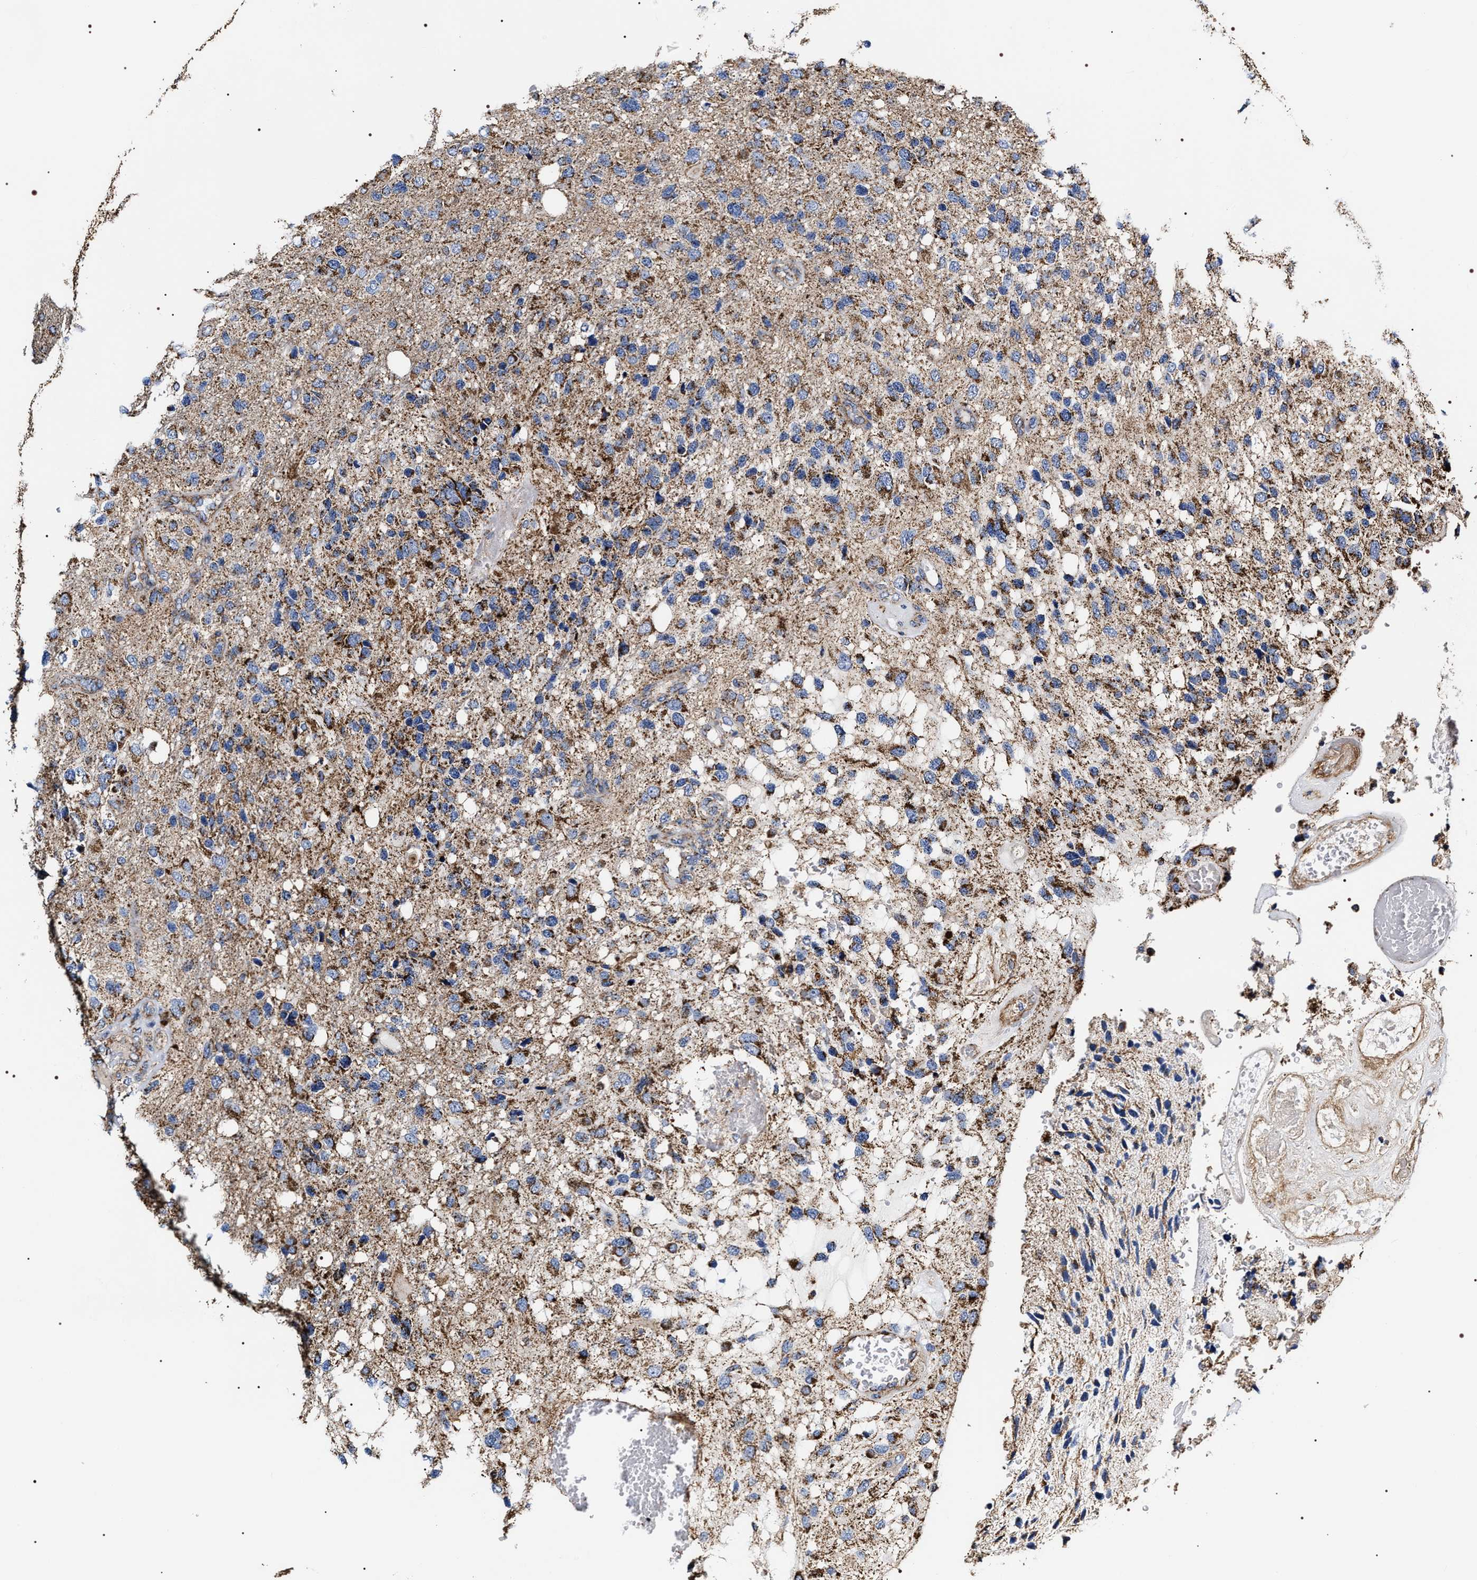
{"staining": {"intensity": "strong", "quantity": "25%-75%", "location": "cytoplasmic/membranous"}, "tissue": "glioma", "cell_type": "Tumor cells", "image_type": "cancer", "snomed": [{"axis": "morphology", "description": "Glioma, malignant, High grade"}, {"axis": "topography", "description": "Brain"}], "caption": "Brown immunohistochemical staining in human glioma demonstrates strong cytoplasmic/membranous expression in about 25%-75% of tumor cells. (DAB (3,3'-diaminobenzidine) IHC with brightfield microscopy, high magnification).", "gene": "COG5", "patient": {"sex": "female", "age": 58}}